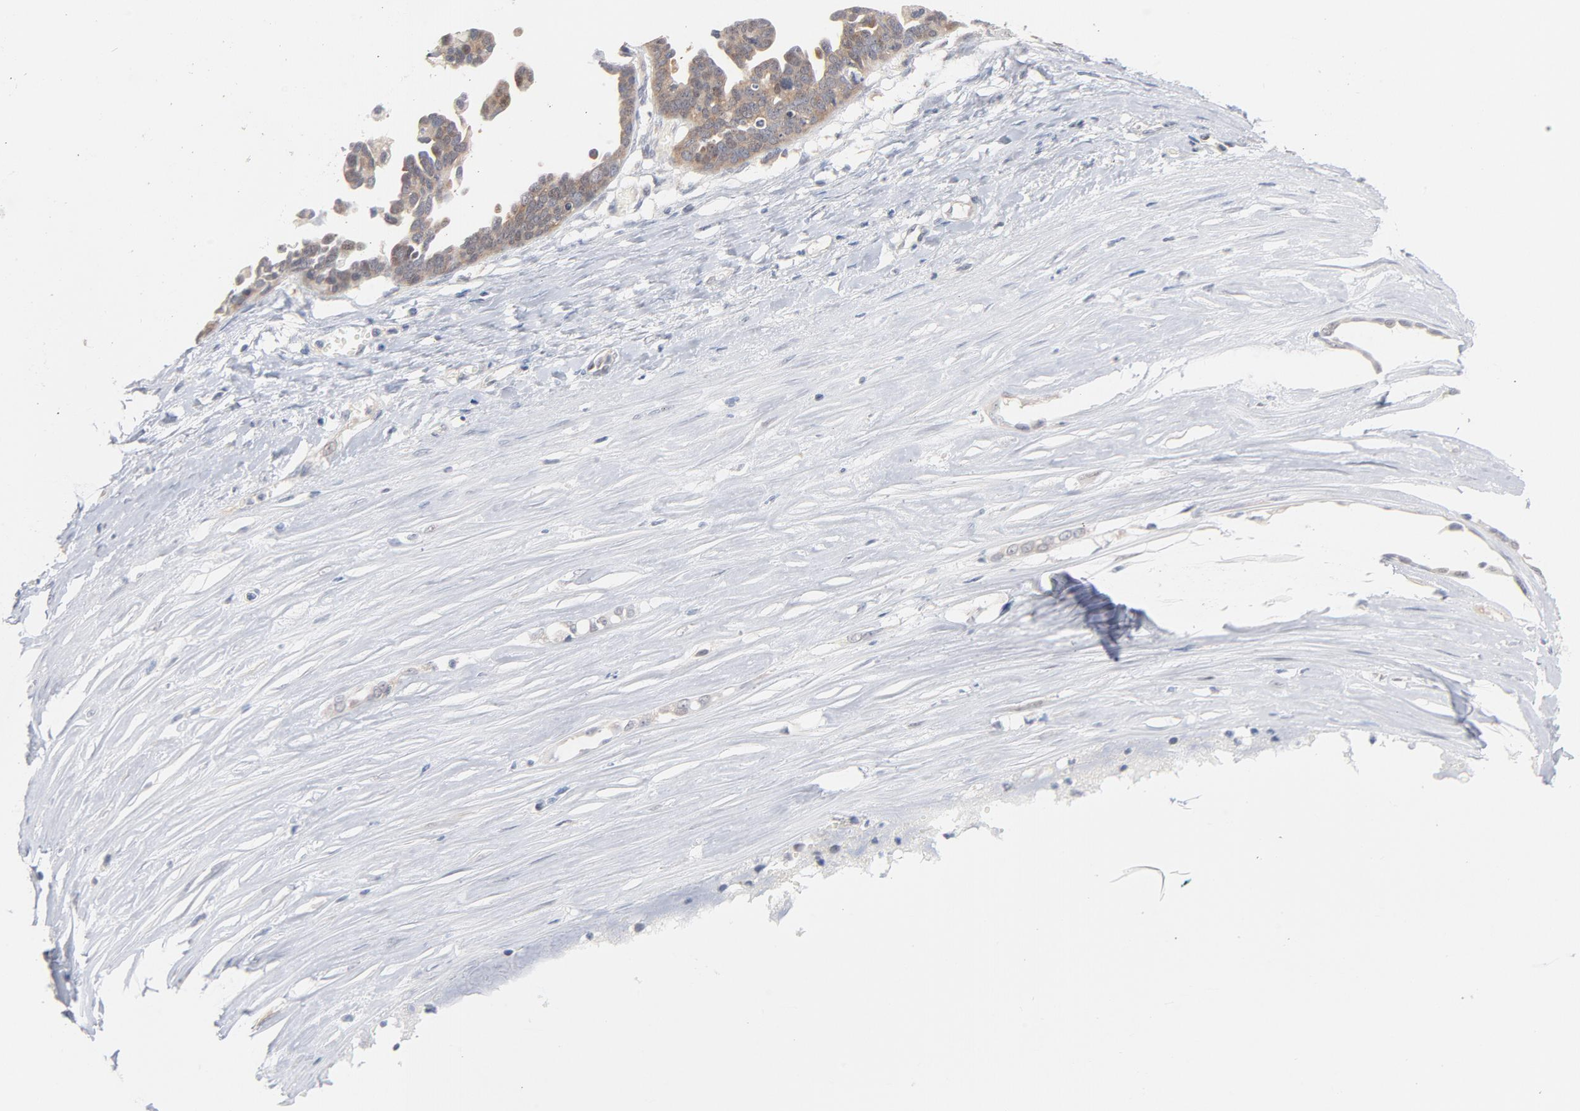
{"staining": {"intensity": "weak", "quantity": "<25%", "location": "cytoplasmic/membranous"}, "tissue": "ovarian cancer", "cell_type": "Tumor cells", "image_type": "cancer", "snomed": [{"axis": "morphology", "description": "Cystadenocarcinoma, serous, NOS"}, {"axis": "topography", "description": "Ovary"}], "caption": "Tumor cells show no significant staining in ovarian cancer. The staining is performed using DAB (3,3'-diaminobenzidine) brown chromogen with nuclei counter-stained in using hematoxylin.", "gene": "UBL4A", "patient": {"sex": "female", "age": 54}}